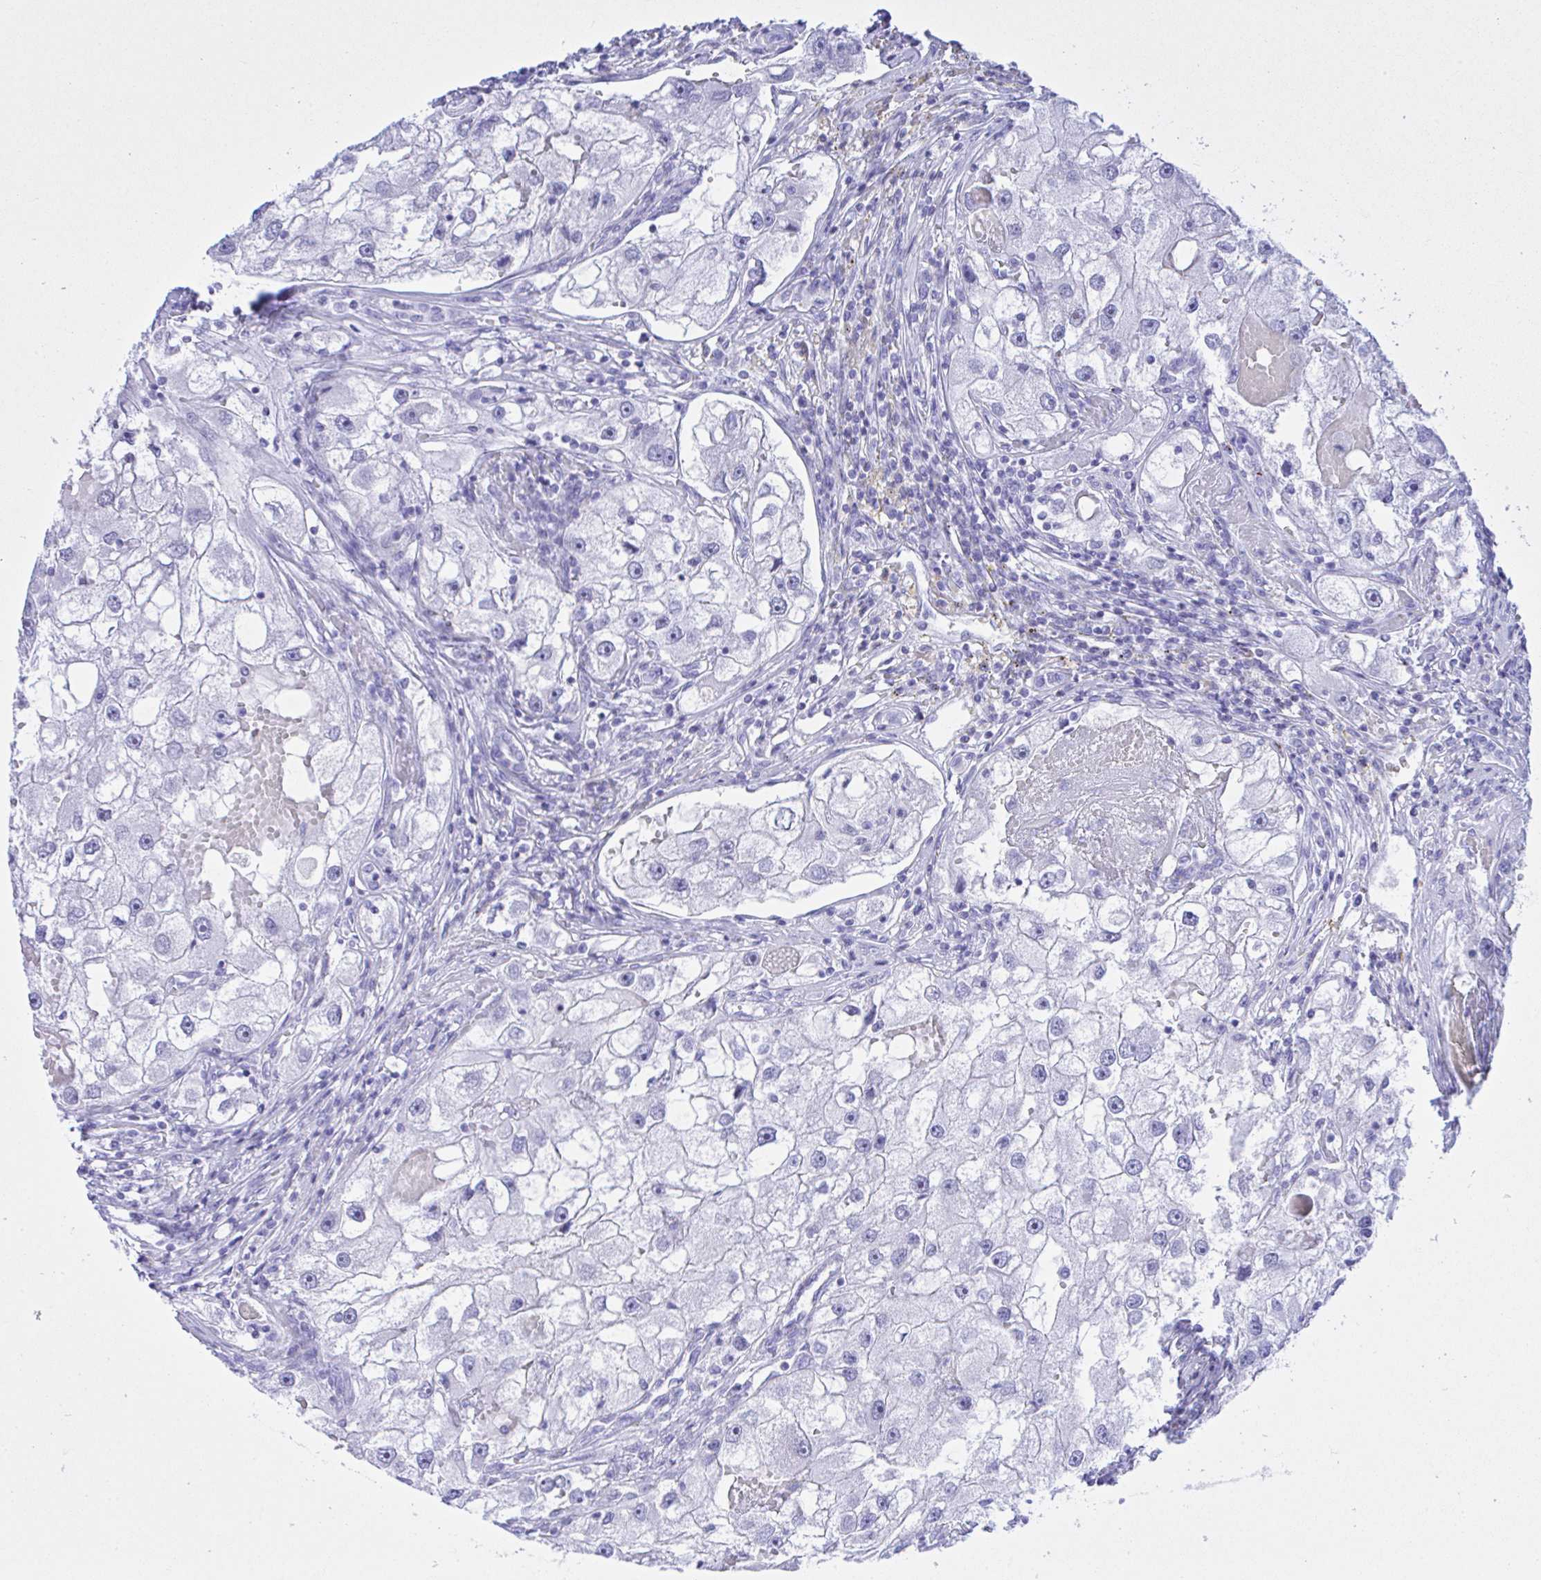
{"staining": {"intensity": "negative", "quantity": "none", "location": "none"}, "tissue": "renal cancer", "cell_type": "Tumor cells", "image_type": "cancer", "snomed": [{"axis": "morphology", "description": "Adenocarcinoma, NOS"}, {"axis": "topography", "description": "Kidney"}], "caption": "Tumor cells show no significant staining in adenocarcinoma (renal). The staining is performed using DAB brown chromogen with nuclei counter-stained in using hematoxylin.", "gene": "SELENOV", "patient": {"sex": "male", "age": 63}}